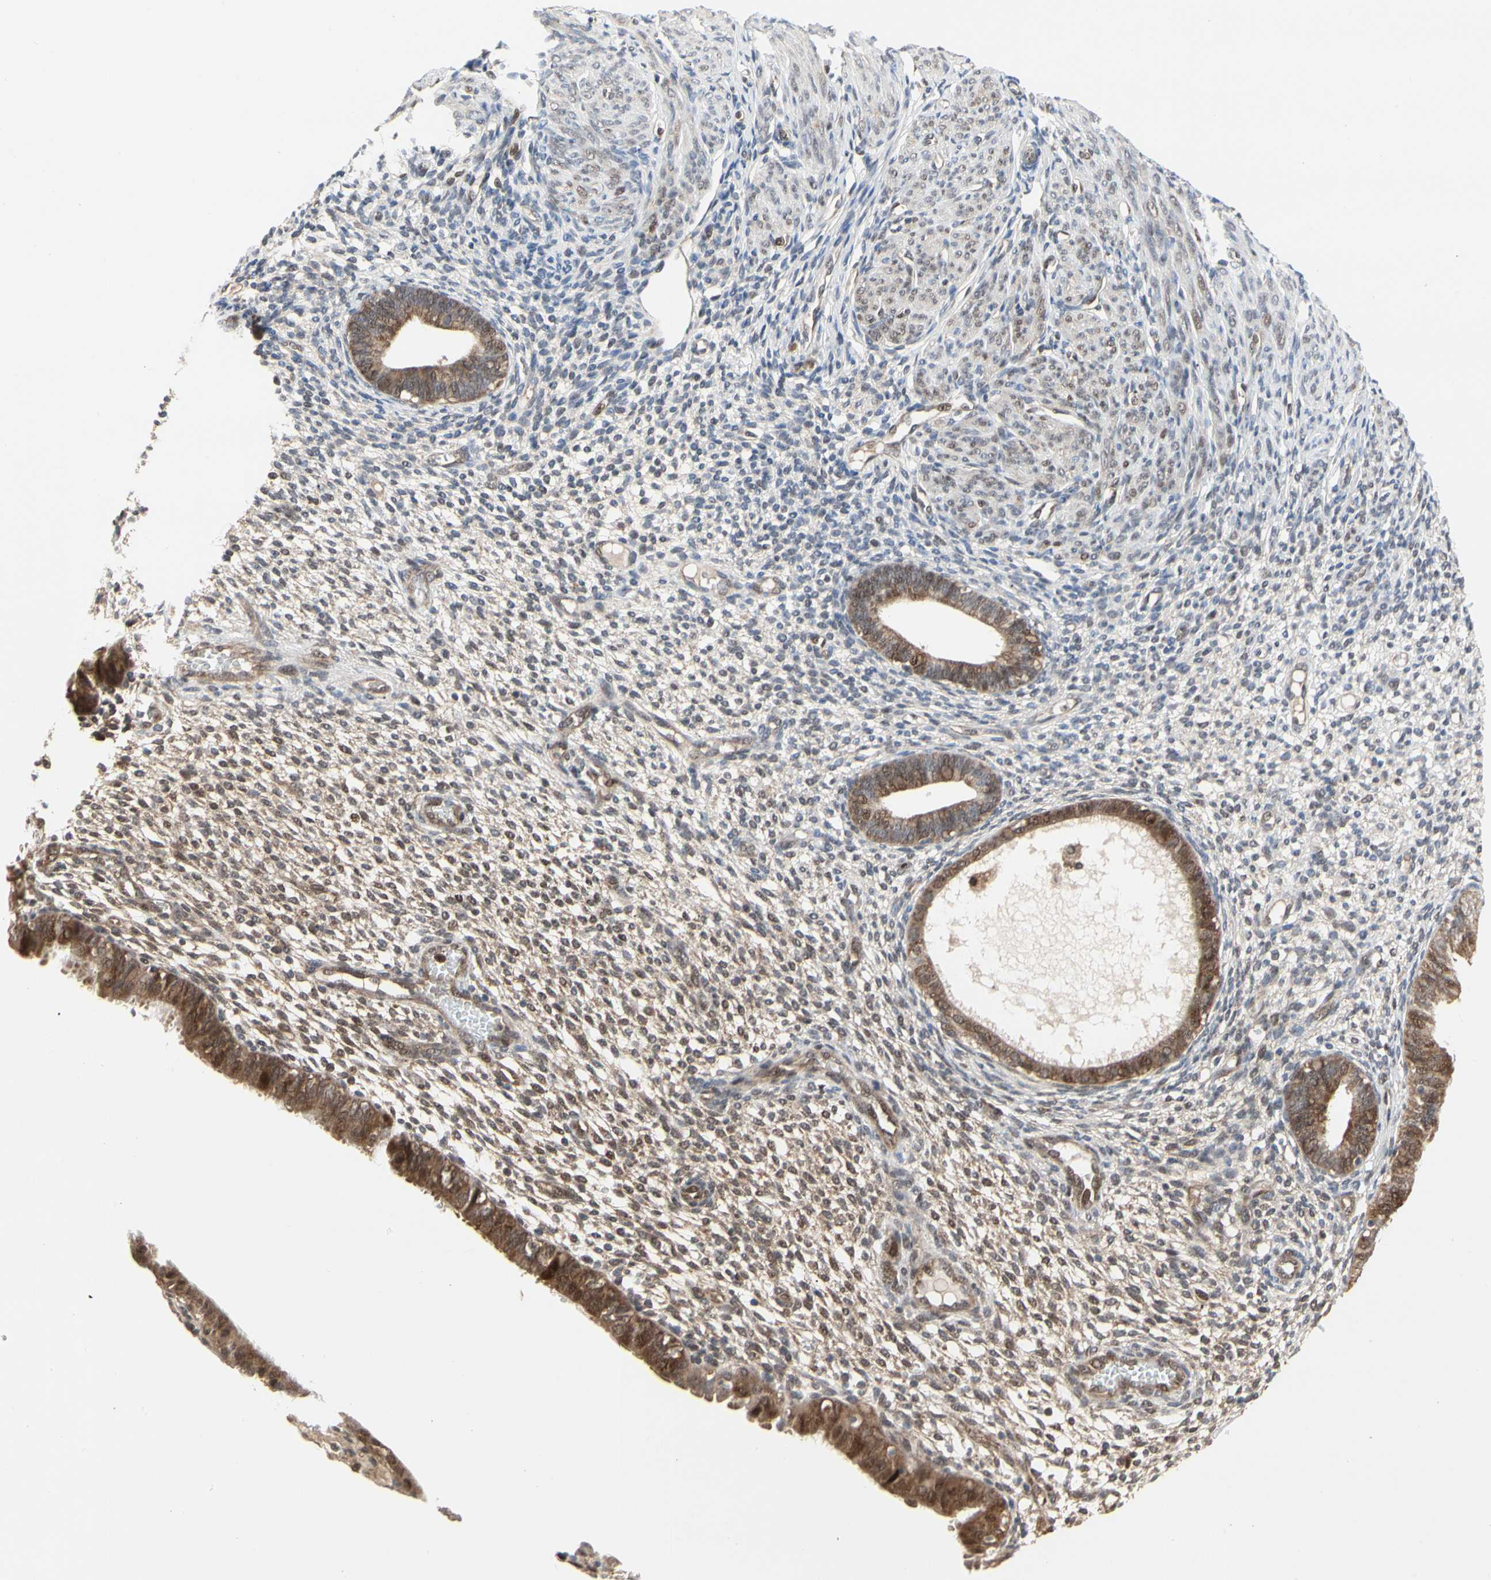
{"staining": {"intensity": "weak", "quantity": ">75%", "location": "cytoplasmic/membranous"}, "tissue": "endometrium", "cell_type": "Cells in endometrial stroma", "image_type": "normal", "snomed": [{"axis": "morphology", "description": "Normal tissue, NOS"}, {"axis": "topography", "description": "Endometrium"}], "caption": "Protein analysis of benign endometrium exhibits weak cytoplasmic/membranous expression in approximately >75% of cells in endometrial stroma. The protein is shown in brown color, while the nuclei are stained blue.", "gene": "CDK5", "patient": {"sex": "female", "age": 61}}